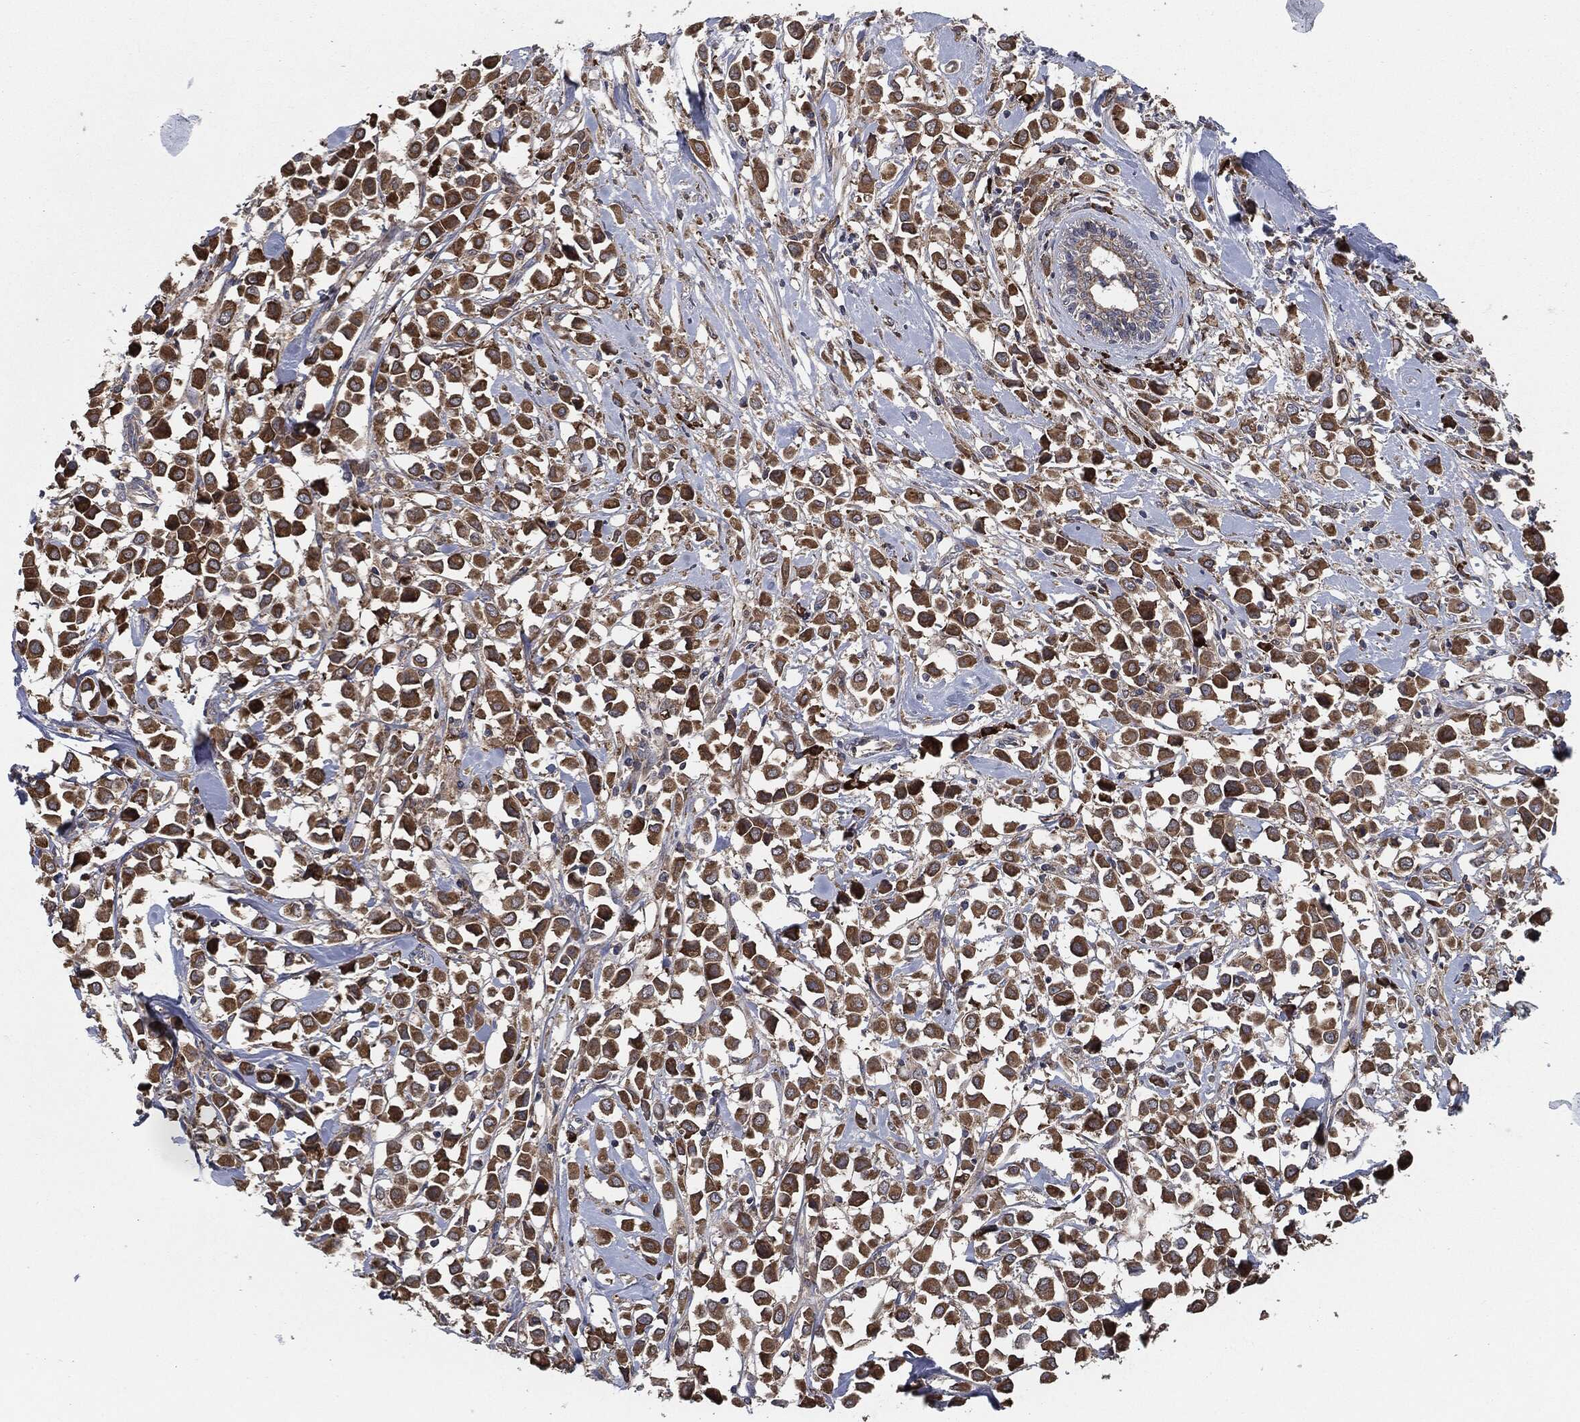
{"staining": {"intensity": "strong", "quantity": ">75%", "location": "cytoplasmic/membranous"}, "tissue": "breast cancer", "cell_type": "Tumor cells", "image_type": "cancer", "snomed": [{"axis": "morphology", "description": "Duct carcinoma"}, {"axis": "topography", "description": "Breast"}], "caption": "Protein expression analysis of human invasive ductal carcinoma (breast) reveals strong cytoplasmic/membranous expression in about >75% of tumor cells.", "gene": "PRDX4", "patient": {"sex": "female", "age": 61}}